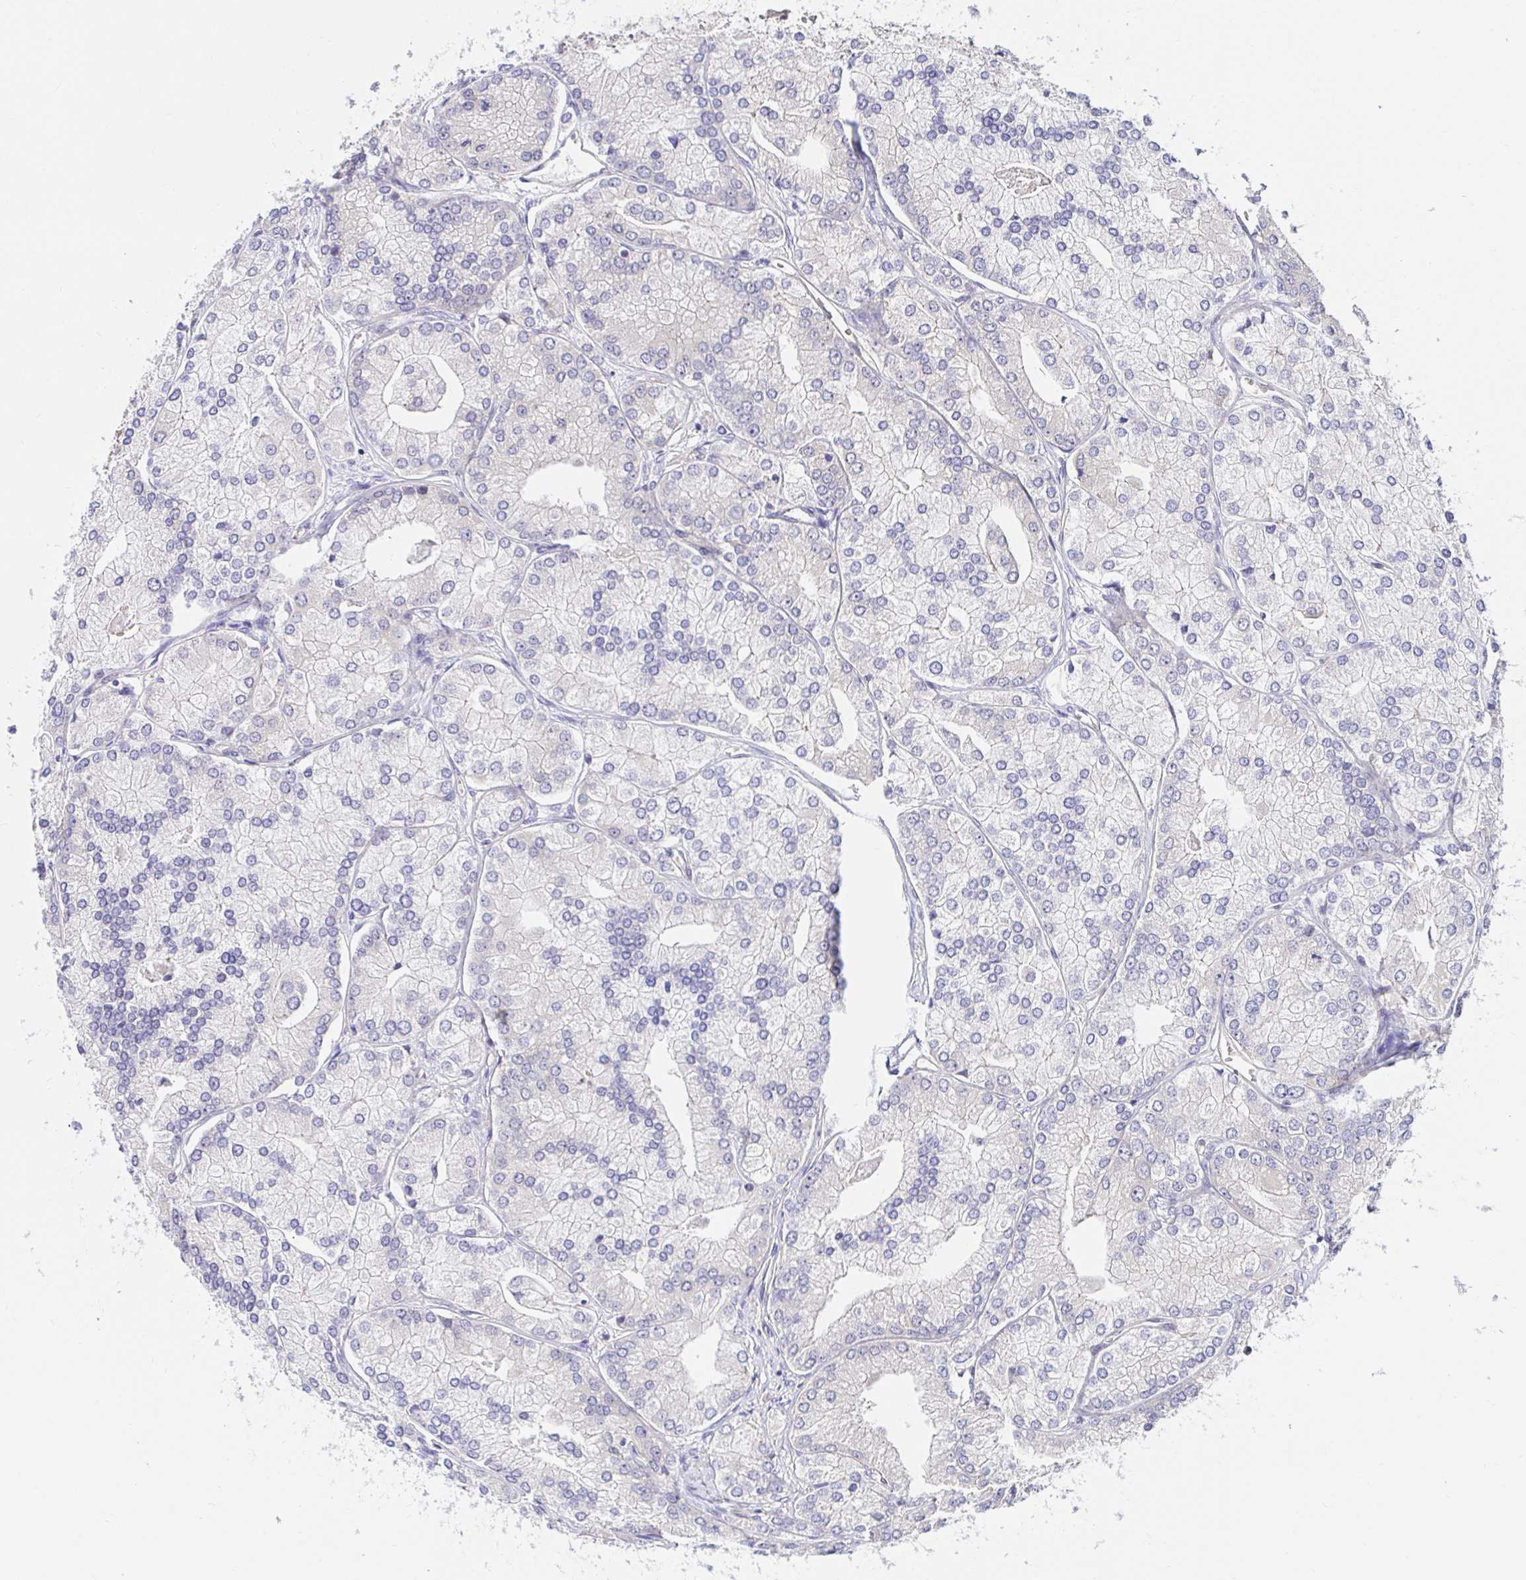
{"staining": {"intensity": "weak", "quantity": "<25%", "location": "cytoplasmic/membranous"}, "tissue": "prostate cancer", "cell_type": "Tumor cells", "image_type": "cancer", "snomed": [{"axis": "morphology", "description": "Adenocarcinoma, High grade"}, {"axis": "topography", "description": "Prostate"}], "caption": "A photomicrograph of high-grade adenocarcinoma (prostate) stained for a protein displays no brown staining in tumor cells. (Brightfield microscopy of DAB (3,3'-diaminobenzidine) immunohistochemistry (IHC) at high magnification).", "gene": "TRIM55", "patient": {"sex": "male", "age": 61}}